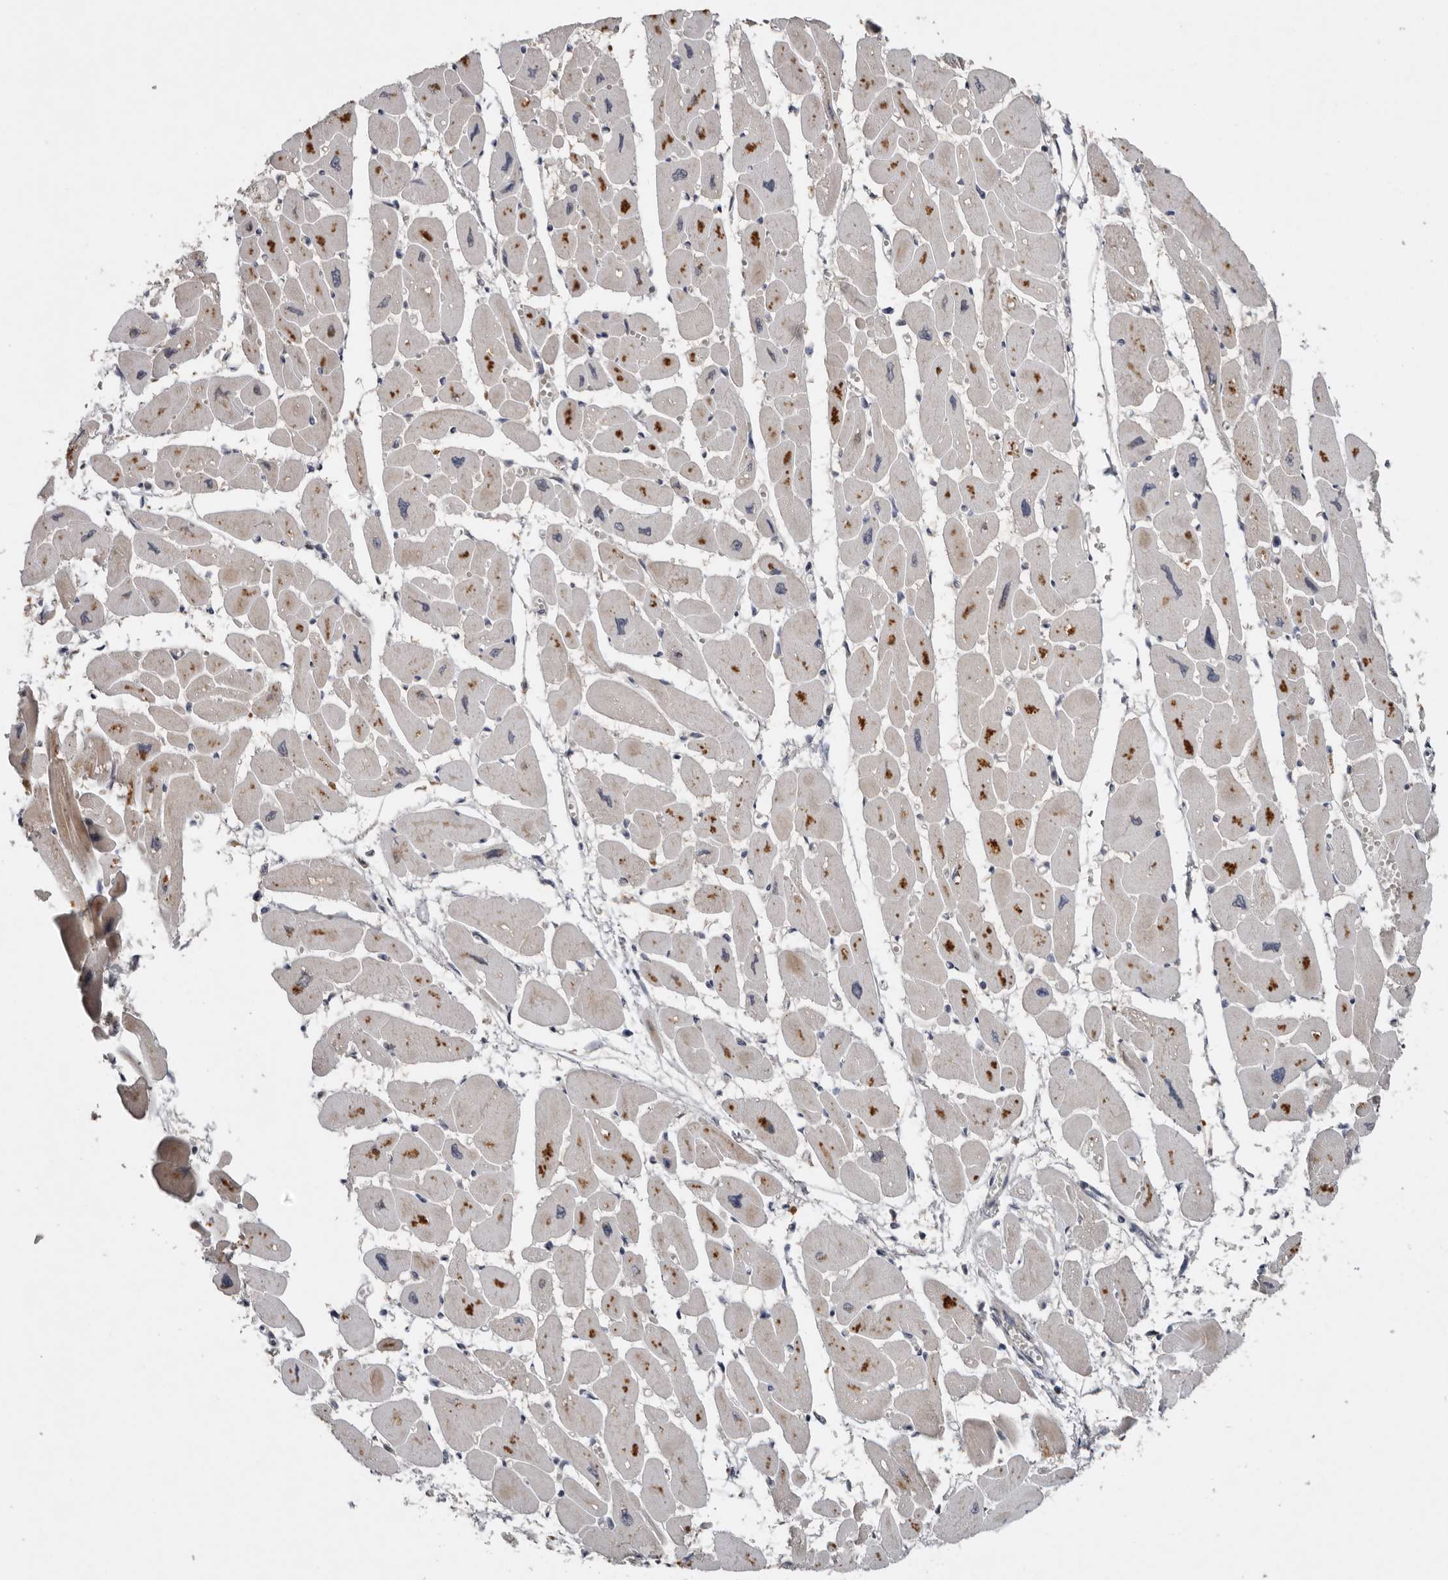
{"staining": {"intensity": "moderate", "quantity": "25%-75%", "location": "cytoplasmic/membranous"}, "tissue": "heart muscle", "cell_type": "Cardiomyocytes", "image_type": "normal", "snomed": [{"axis": "morphology", "description": "Normal tissue, NOS"}, {"axis": "topography", "description": "Heart"}], "caption": "Protein staining of benign heart muscle reveals moderate cytoplasmic/membranous staining in about 25%-75% of cardiomyocytes. Using DAB (brown) and hematoxylin (blue) stains, captured at high magnification using brightfield microscopy.", "gene": "CHML", "patient": {"sex": "female", "age": 54}}